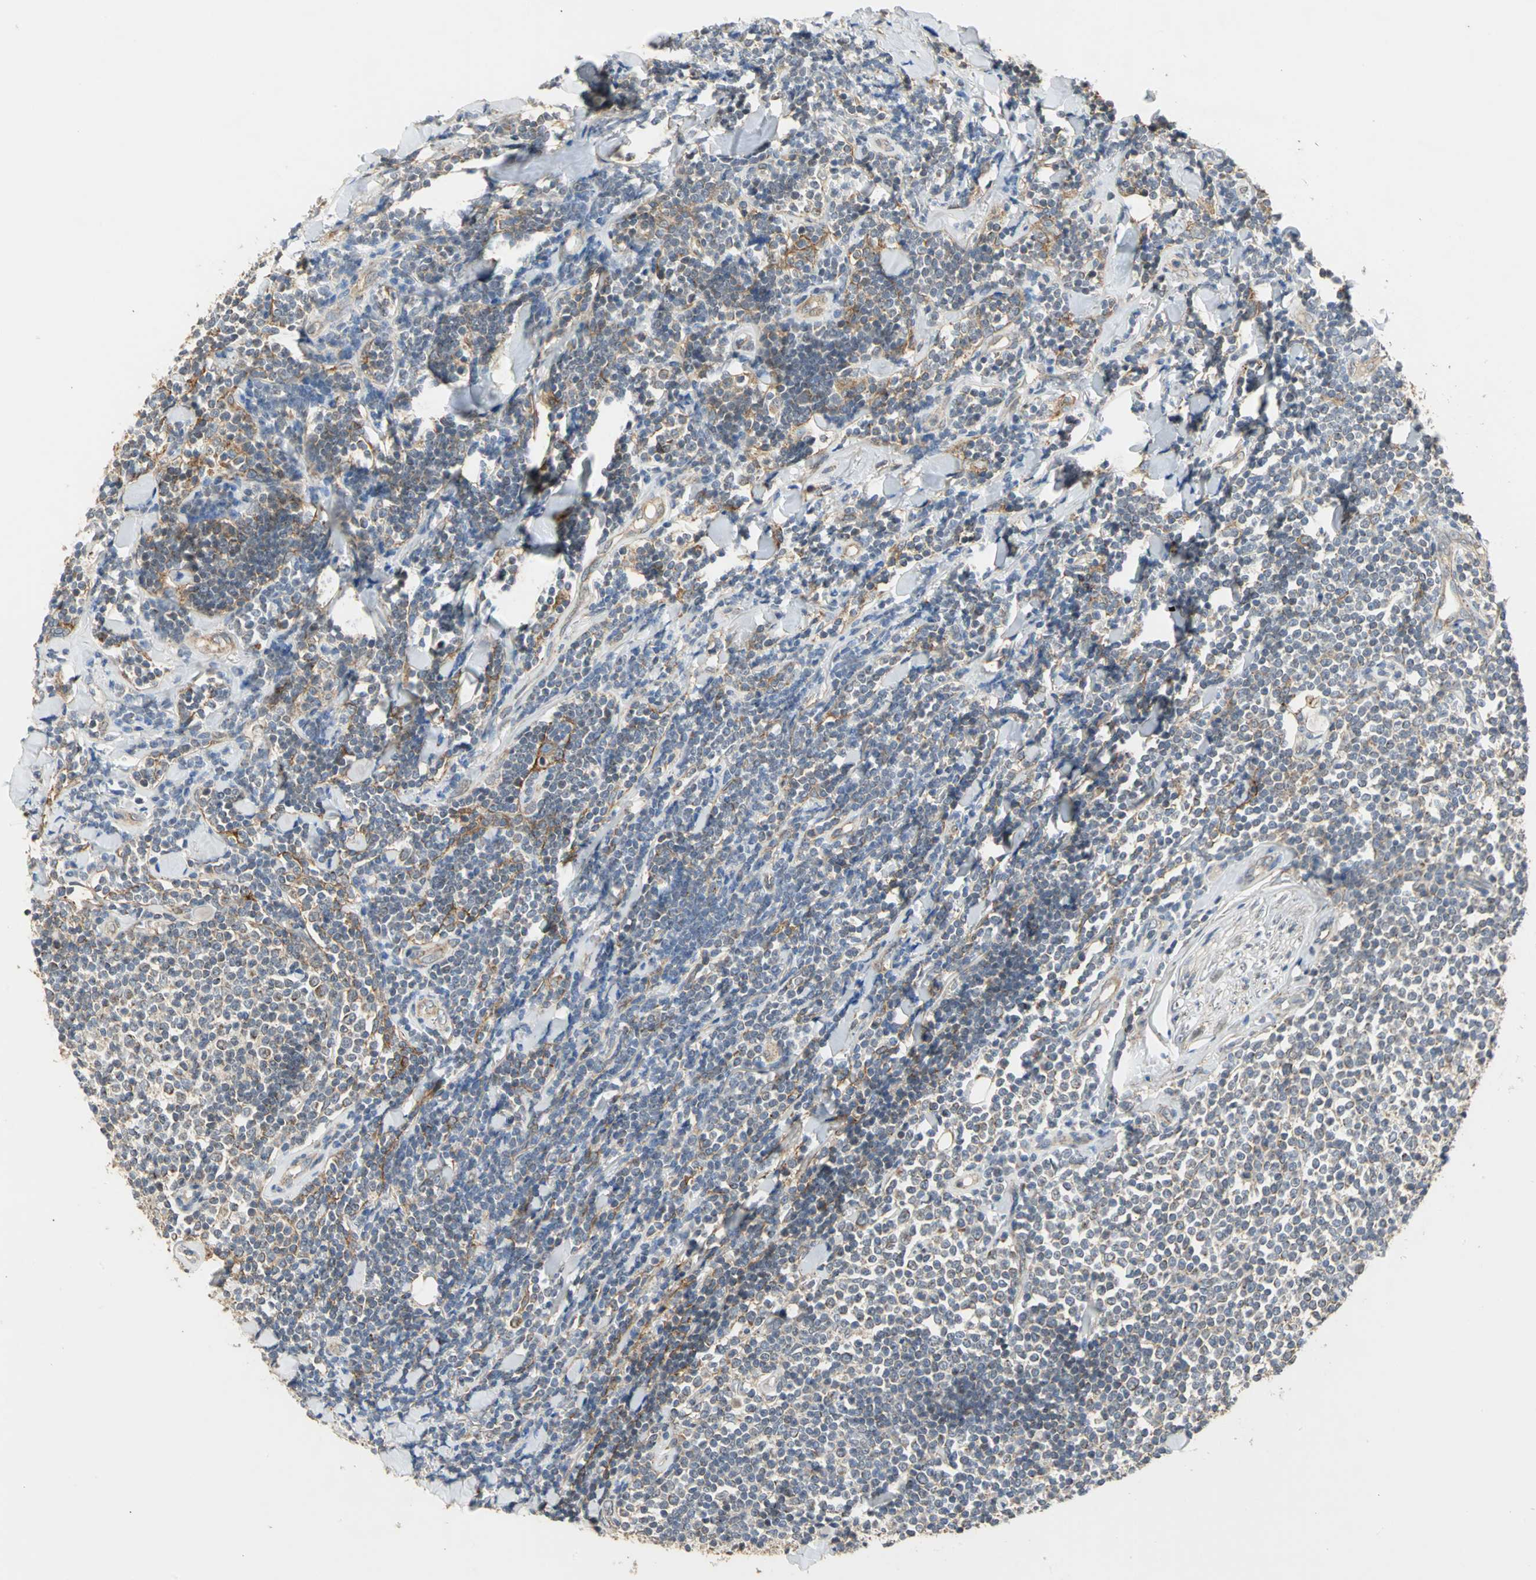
{"staining": {"intensity": "weak", "quantity": "<25%", "location": "cytoplasmic/membranous"}, "tissue": "lymphoma", "cell_type": "Tumor cells", "image_type": "cancer", "snomed": [{"axis": "morphology", "description": "Malignant lymphoma, non-Hodgkin's type, Low grade"}, {"axis": "topography", "description": "Soft tissue"}], "caption": "A histopathology image of lymphoma stained for a protein displays no brown staining in tumor cells.", "gene": "NDUFB5", "patient": {"sex": "male", "age": 92}}